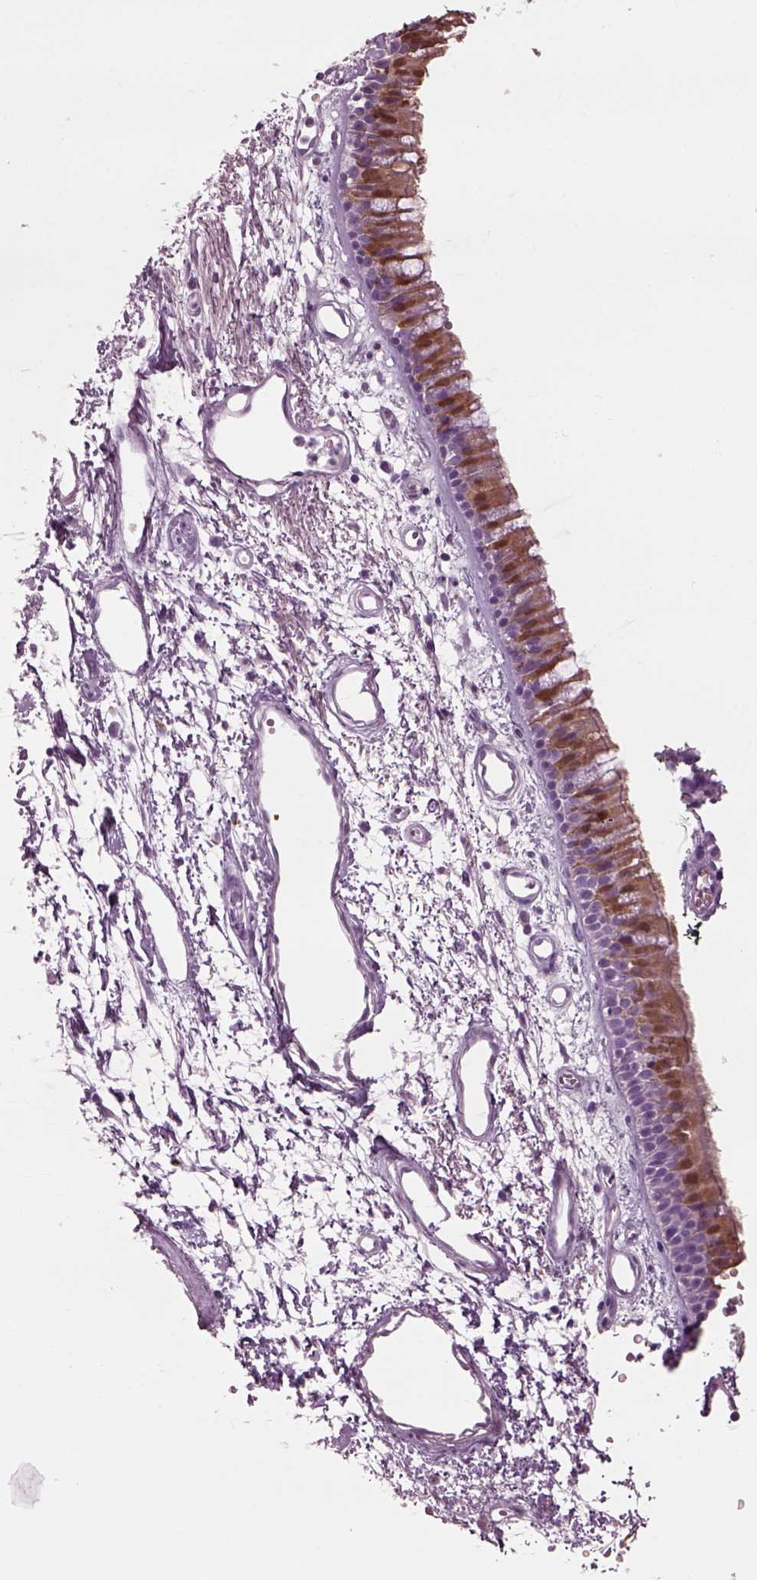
{"staining": {"intensity": "moderate", "quantity": "25%-75%", "location": "cytoplasmic/membranous,nuclear"}, "tissue": "bronchus", "cell_type": "Respiratory epithelial cells", "image_type": "normal", "snomed": [{"axis": "morphology", "description": "Normal tissue, NOS"}, {"axis": "morphology", "description": "Squamous cell carcinoma, NOS"}, {"axis": "topography", "description": "Cartilage tissue"}, {"axis": "topography", "description": "Bronchus"}, {"axis": "topography", "description": "Lung"}], "caption": "The micrograph reveals immunohistochemical staining of unremarkable bronchus. There is moderate cytoplasmic/membranous,nuclear expression is seen in approximately 25%-75% of respiratory epithelial cells. The staining was performed using DAB (3,3'-diaminobenzidine), with brown indicating positive protein expression. Nuclei are stained blue with hematoxylin.", "gene": "TPPP2", "patient": {"sex": "male", "age": 66}}